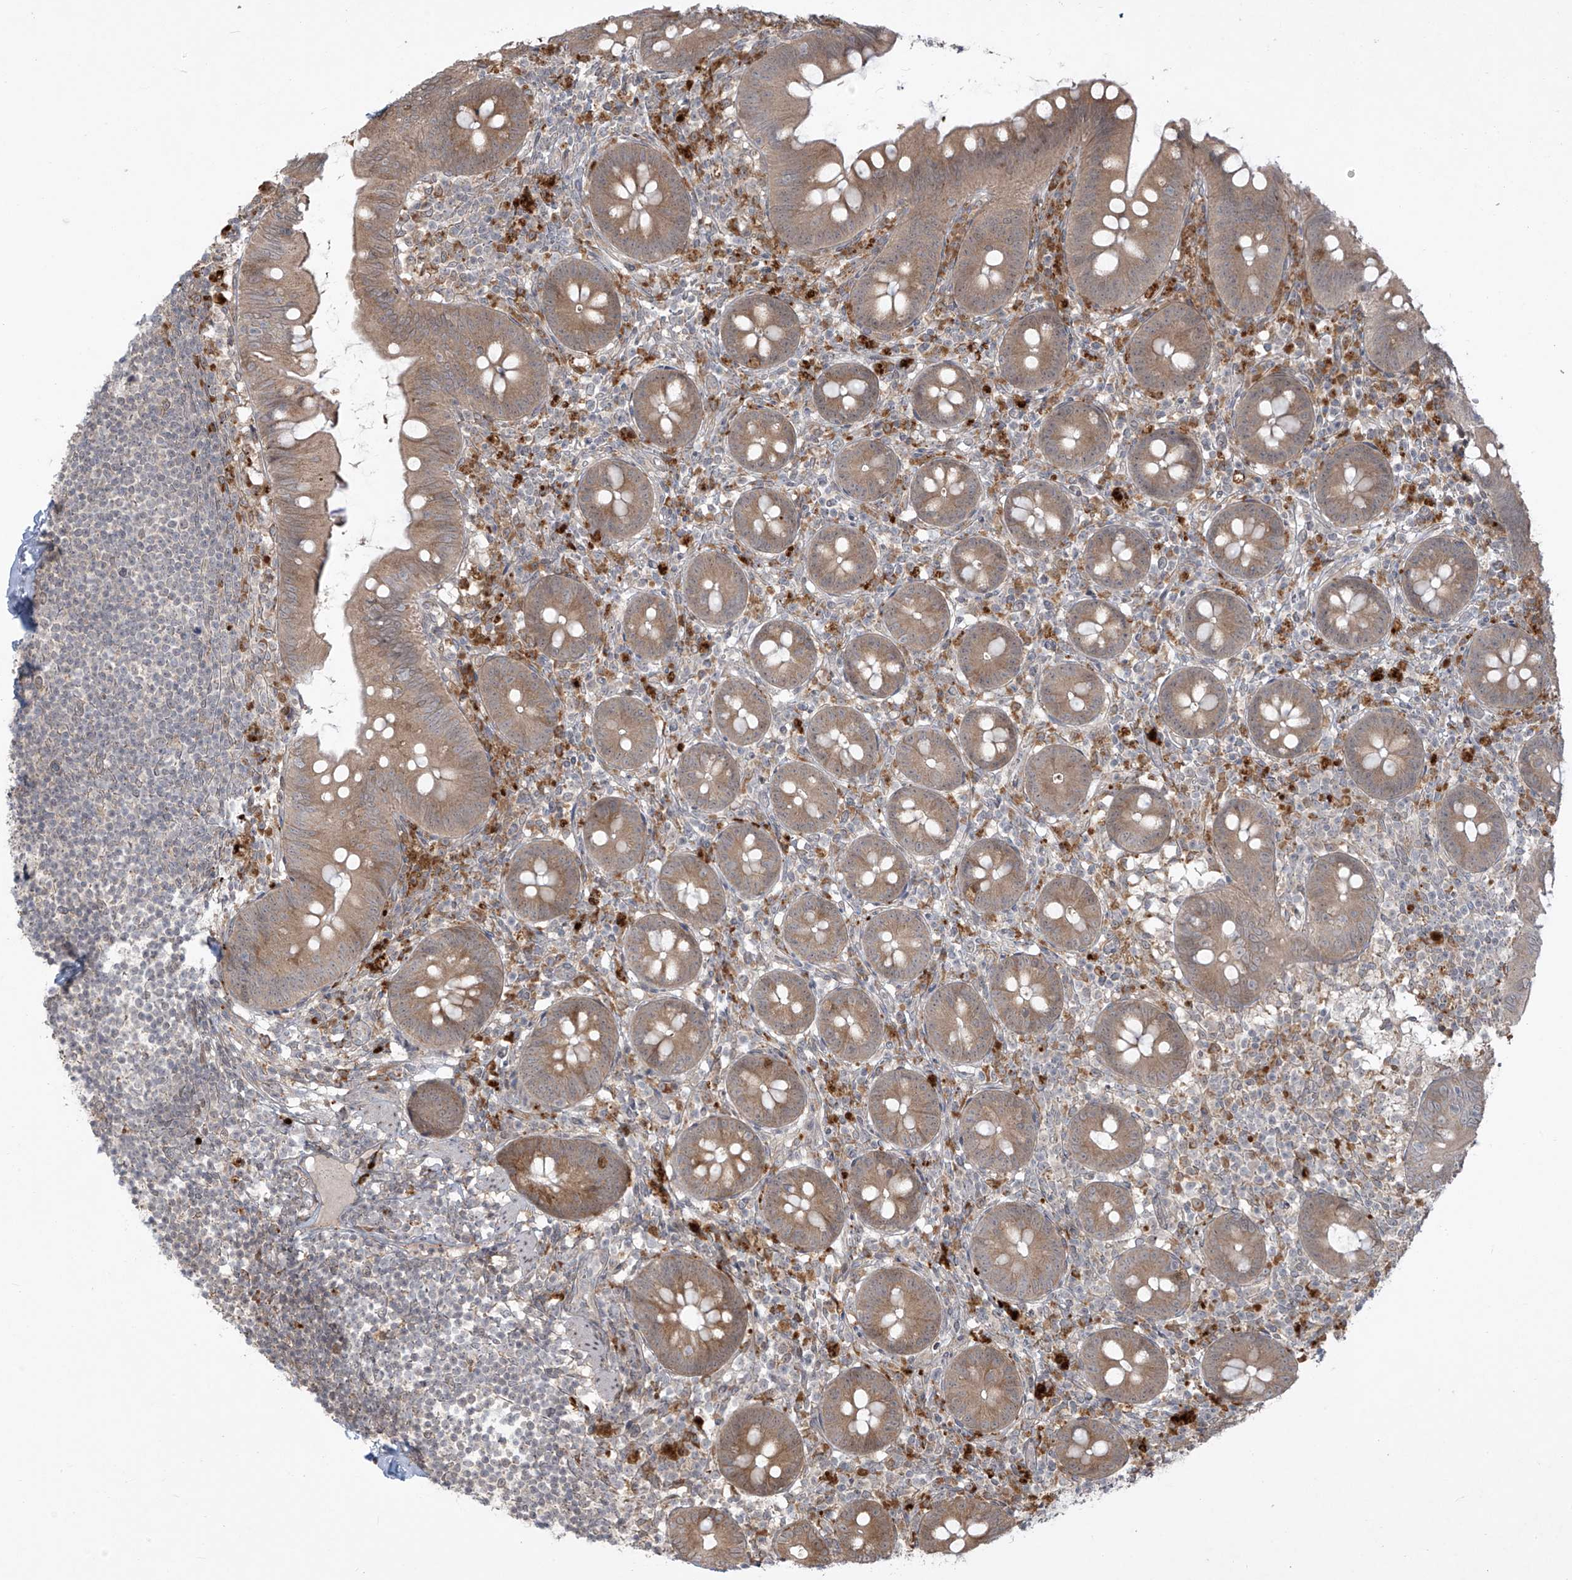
{"staining": {"intensity": "moderate", "quantity": ">75%", "location": "cytoplasmic/membranous"}, "tissue": "appendix", "cell_type": "Glandular cells", "image_type": "normal", "snomed": [{"axis": "morphology", "description": "Normal tissue, NOS"}, {"axis": "topography", "description": "Appendix"}], "caption": "Immunohistochemistry (IHC) histopathology image of normal appendix stained for a protein (brown), which reveals medium levels of moderate cytoplasmic/membranous expression in about >75% of glandular cells.", "gene": "PLEKHM3", "patient": {"sex": "female", "age": 62}}